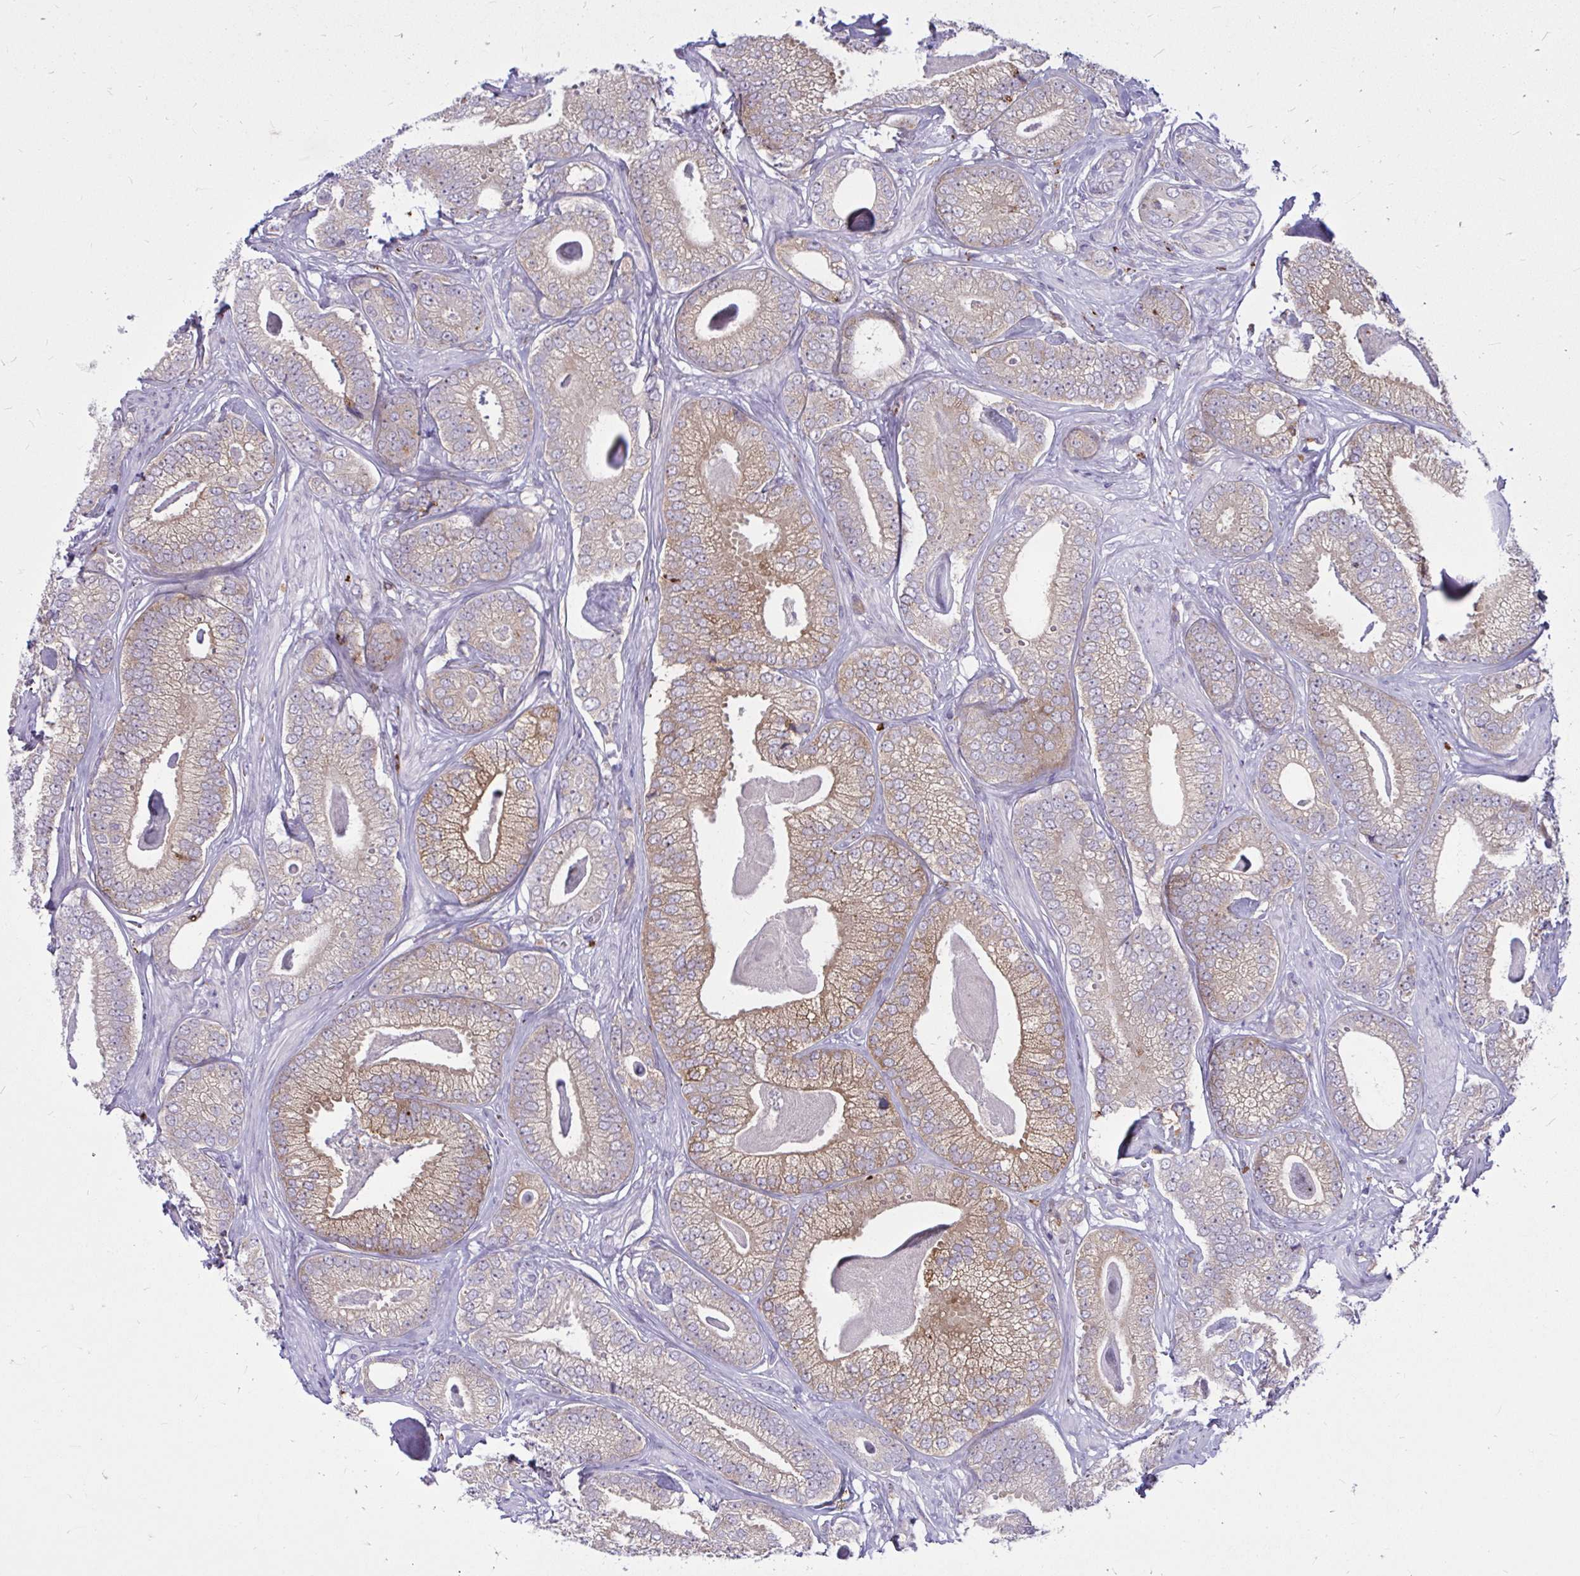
{"staining": {"intensity": "moderate", "quantity": "25%-75%", "location": "cytoplasmic/membranous"}, "tissue": "prostate cancer", "cell_type": "Tumor cells", "image_type": "cancer", "snomed": [{"axis": "morphology", "description": "Adenocarcinoma, Low grade"}, {"axis": "topography", "description": "Prostate"}], "caption": "Tumor cells display moderate cytoplasmic/membranous positivity in approximately 25%-75% of cells in prostate adenocarcinoma (low-grade). The staining was performed using DAB to visualize the protein expression in brown, while the nuclei were stained in blue with hematoxylin (Magnification: 20x).", "gene": "ZSCAN25", "patient": {"sex": "male", "age": 63}}